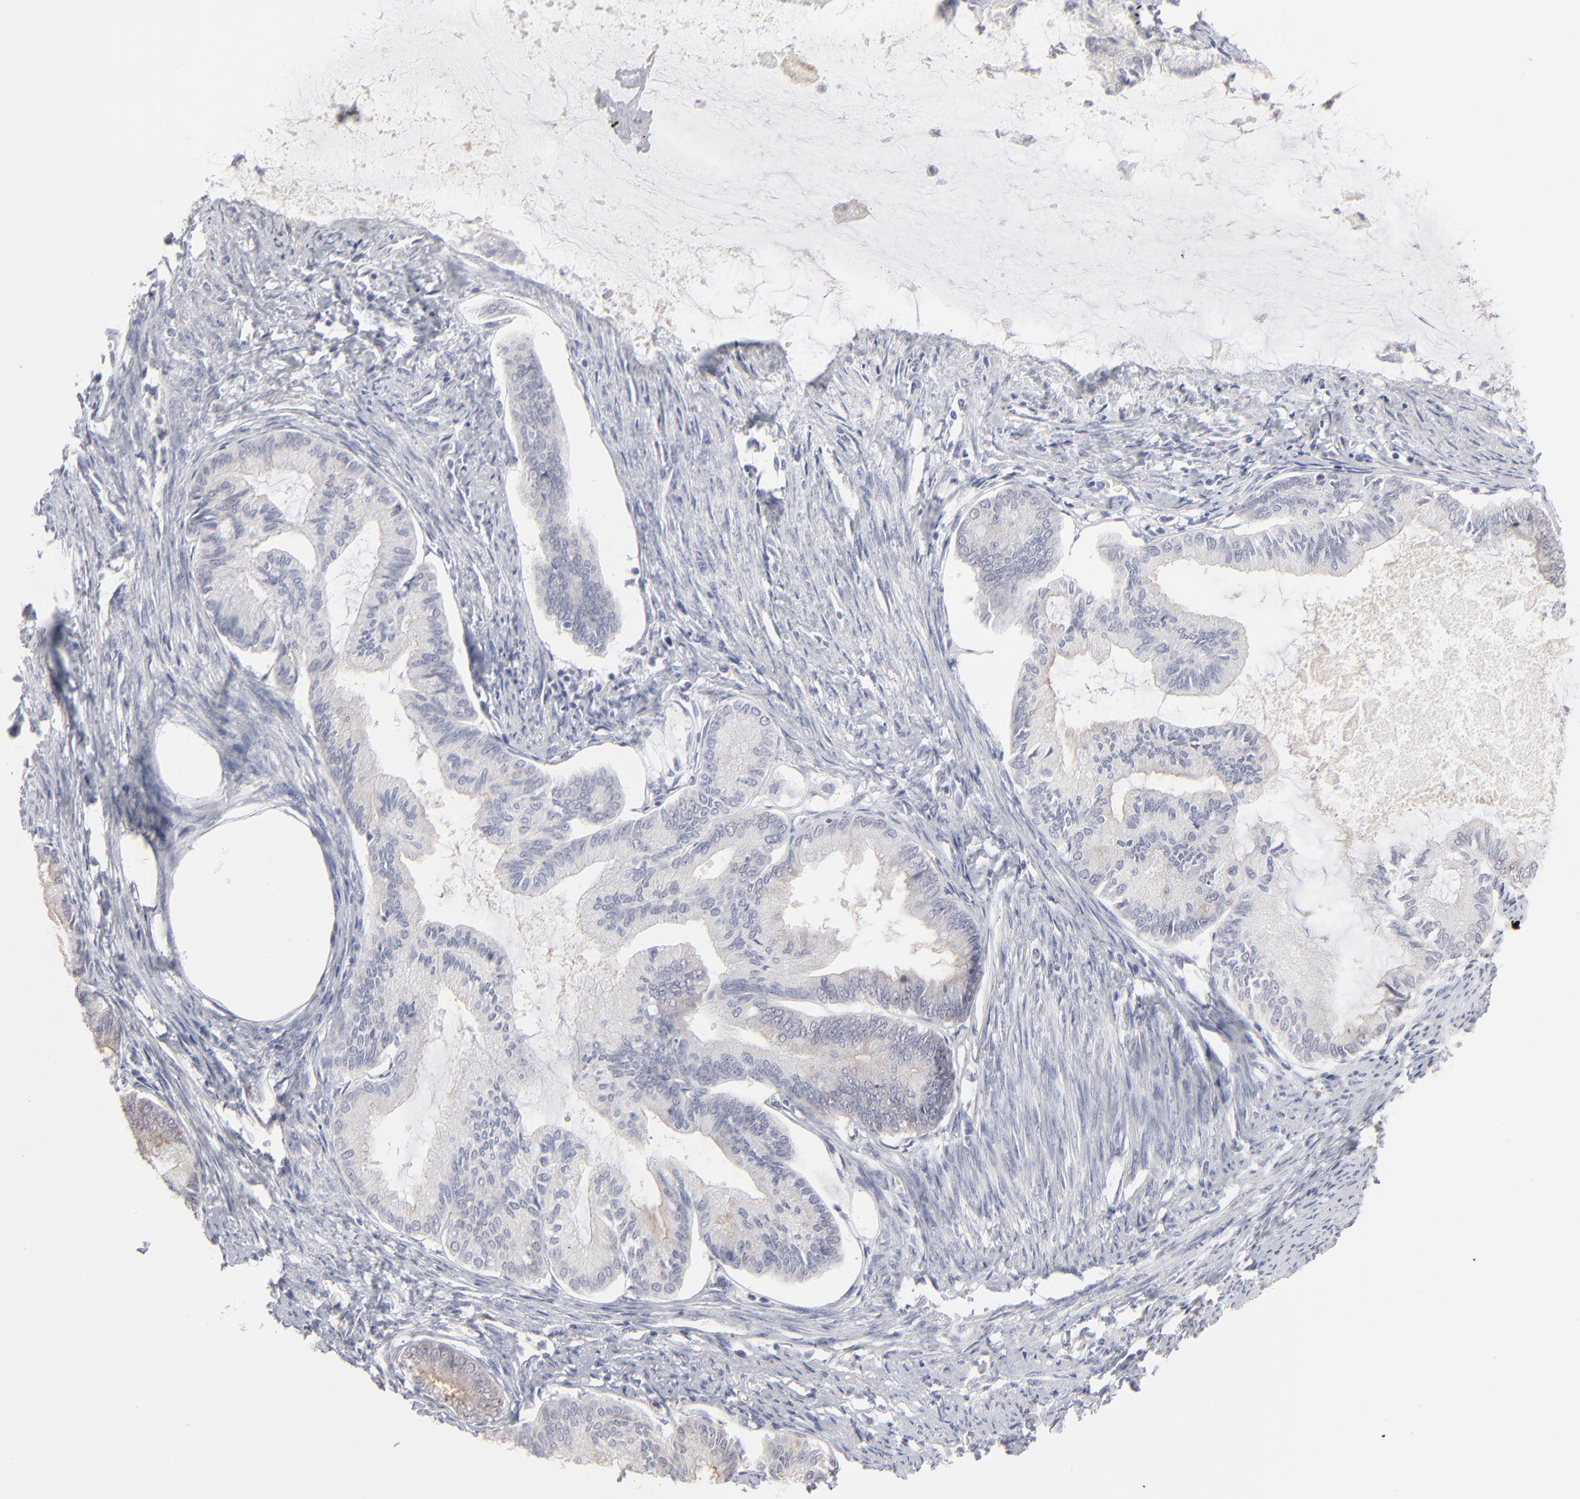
{"staining": {"intensity": "weak", "quantity": "<25%", "location": "cytoplasmic/membranous"}, "tissue": "endometrial cancer", "cell_type": "Tumor cells", "image_type": "cancer", "snomed": [{"axis": "morphology", "description": "Adenocarcinoma, NOS"}, {"axis": "topography", "description": "Endometrium"}], "caption": "DAB immunohistochemical staining of human endometrial adenocarcinoma shows no significant positivity in tumor cells.", "gene": "RBM3", "patient": {"sex": "female", "age": 86}}